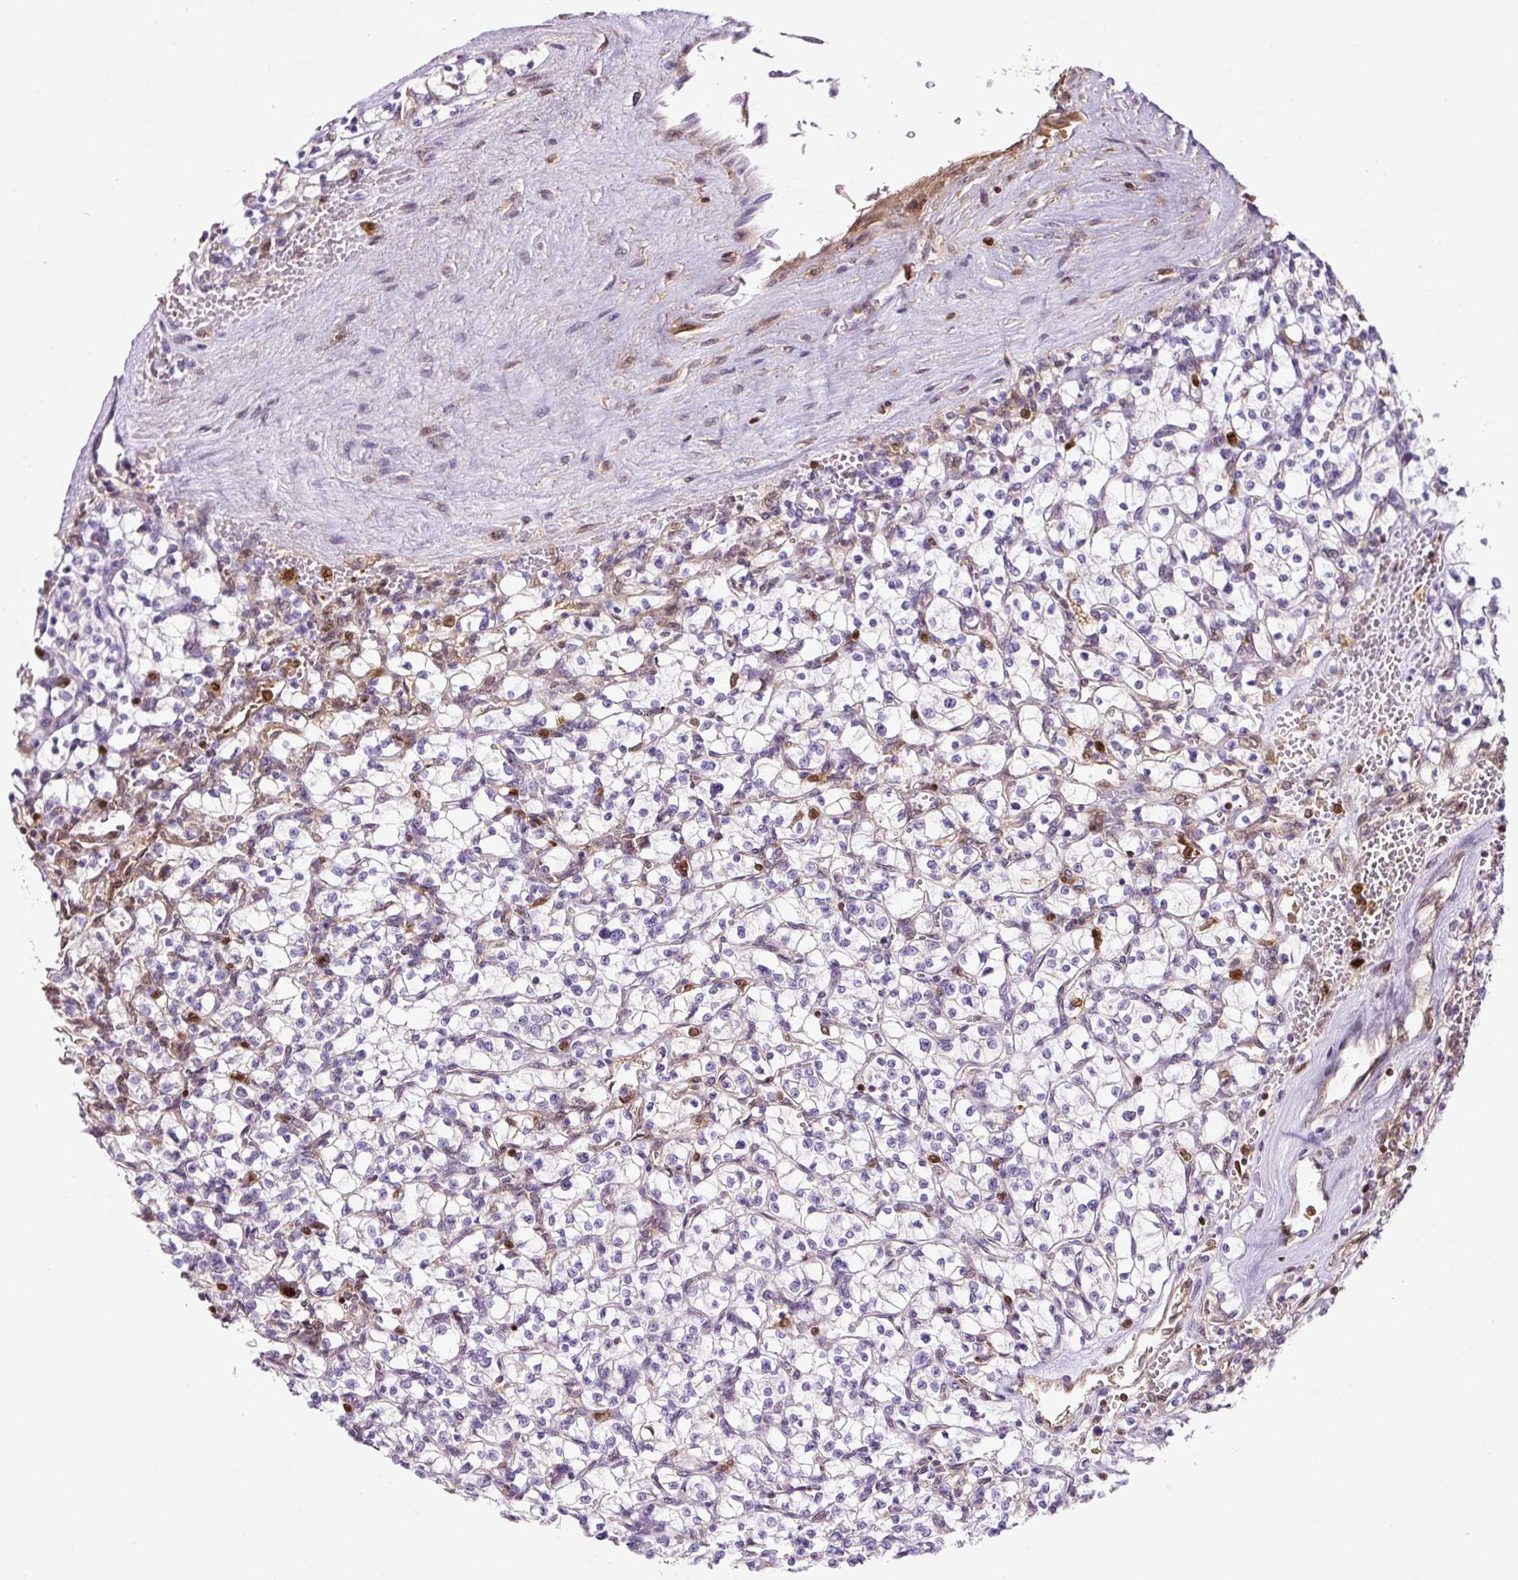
{"staining": {"intensity": "negative", "quantity": "none", "location": "none"}, "tissue": "renal cancer", "cell_type": "Tumor cells", "image_type": "cancer", "snomed": [{"axis": "morphology", "description": "Adenocarcinoma, NOS"}, {"axis": "topography", "description": "Kidney"}], "caption": "The histopathology image shows no staining of tumor cells in renal cancer (adenocarcinoma). (Brightfield microscopy of DAB IHC at high magnification).", "gene": "ANXA1", "patient": {"sex": "female", "age": 64}}